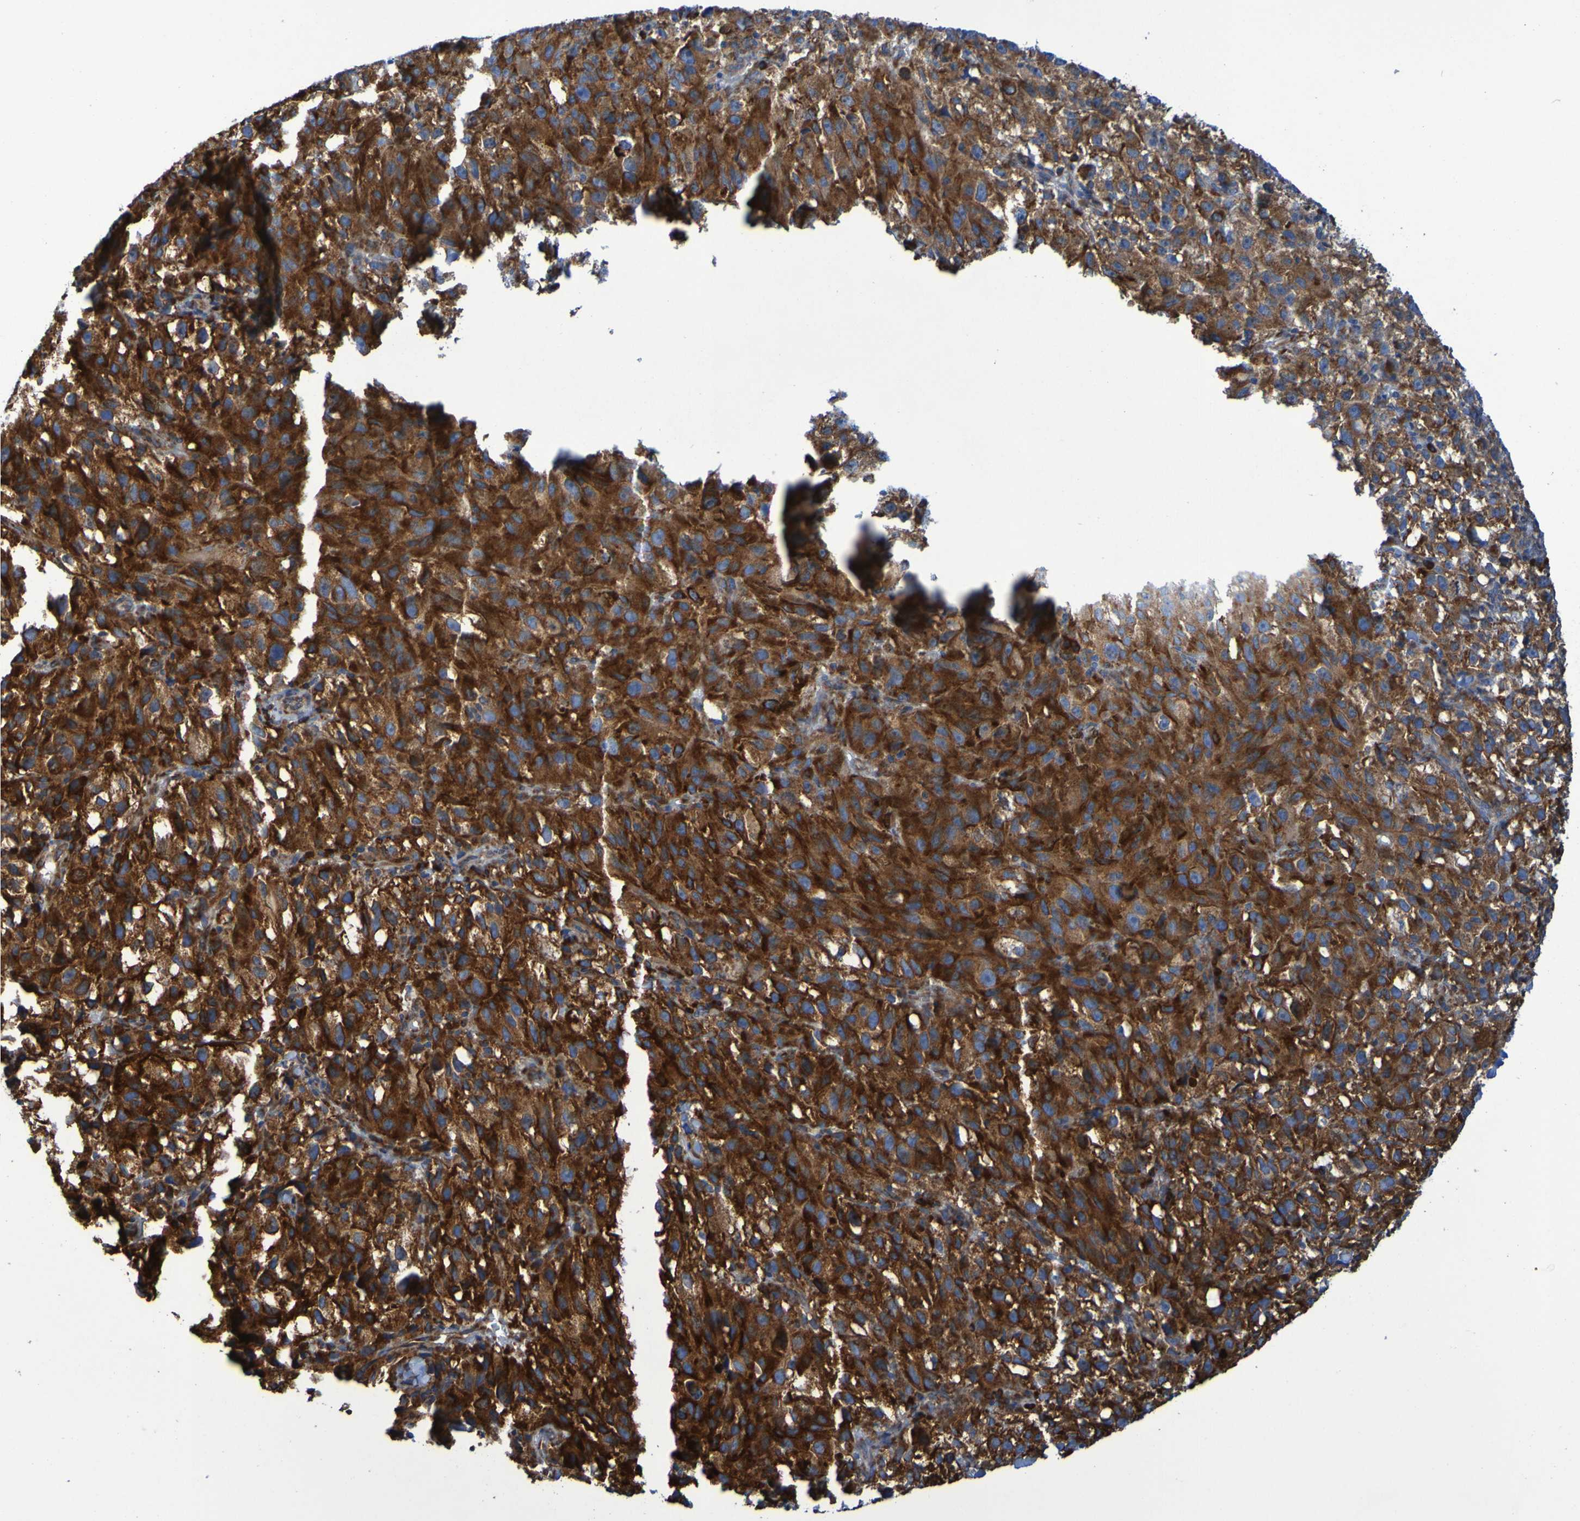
{"staining": {"intensity": "strong", "quantity": ">75%", "location": "cytoplasmic/membranous"}, "tissue": "melanoma", "cell_type": "Tumor cells", "image_type": "cancer", "snomed": [{"axis": "morphology", "description": "Malignant melanoma, NOS"}, {"axis": "topography", "description": "Skin"}], "caption": "About >75% of tumor cells in human melanoma reveal strong cytoplasmic/membranous protein expression as visualized by brown immunohistochemical staining.", "gene": "FKBP3", "patient": {"sex": "female", "age": 104}}